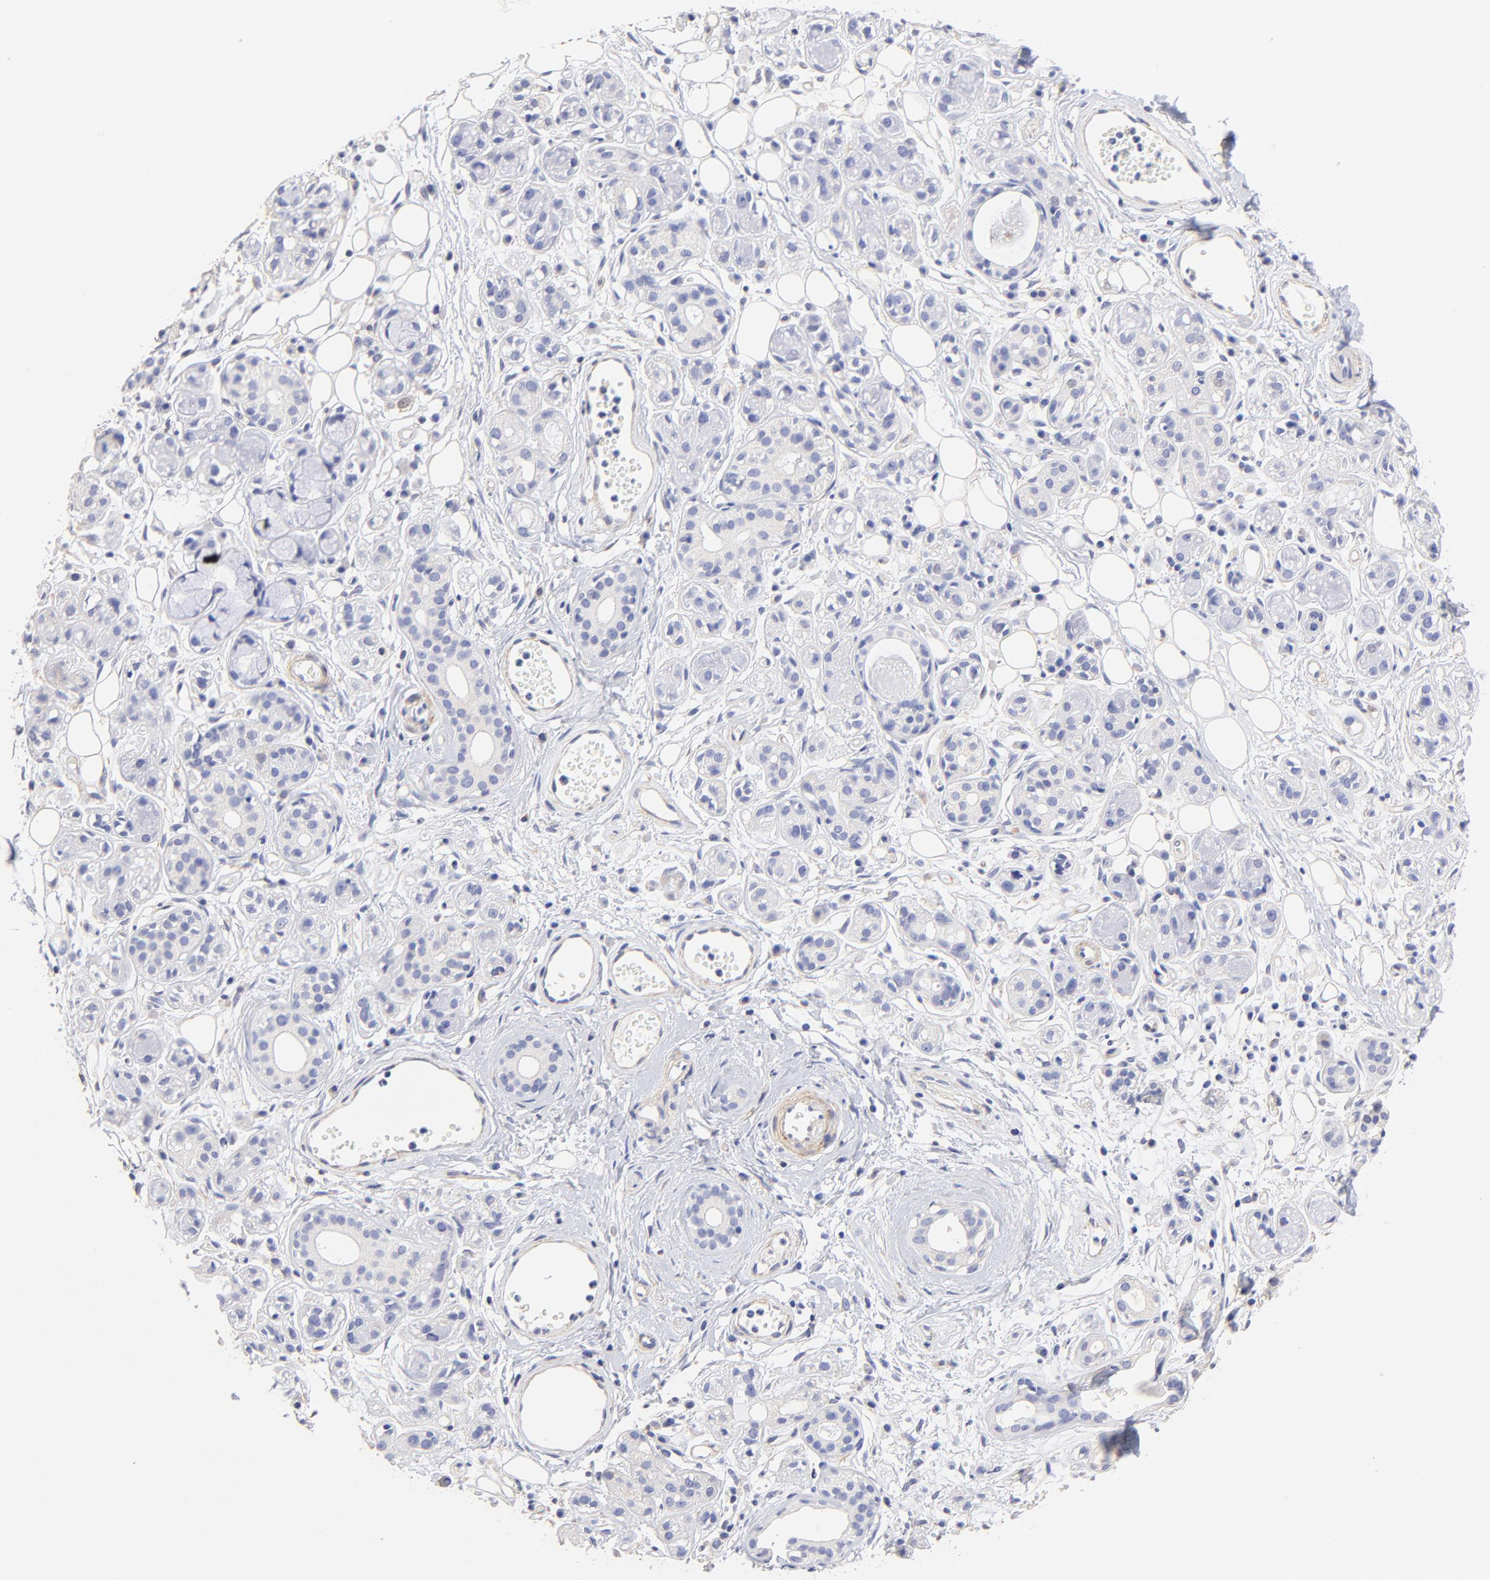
{"staining": {"intensity": "negative", "quantity": "none", "location": "none"}, "tissue": "salivary gland", "cell_type": "Glandular cells", "image_type": "normal", "snomed": [{"axis": "morphology", "description": "Normal tissue, NOS"}, {"axis": "topography", "description": "Salivary gland"}], "caption": "Histopathology image shows no significant protein positivity in glandular cells of benign salivary gland.", "gene": "ACTRT1", "patient": {"sex": "male", "age": 54}}